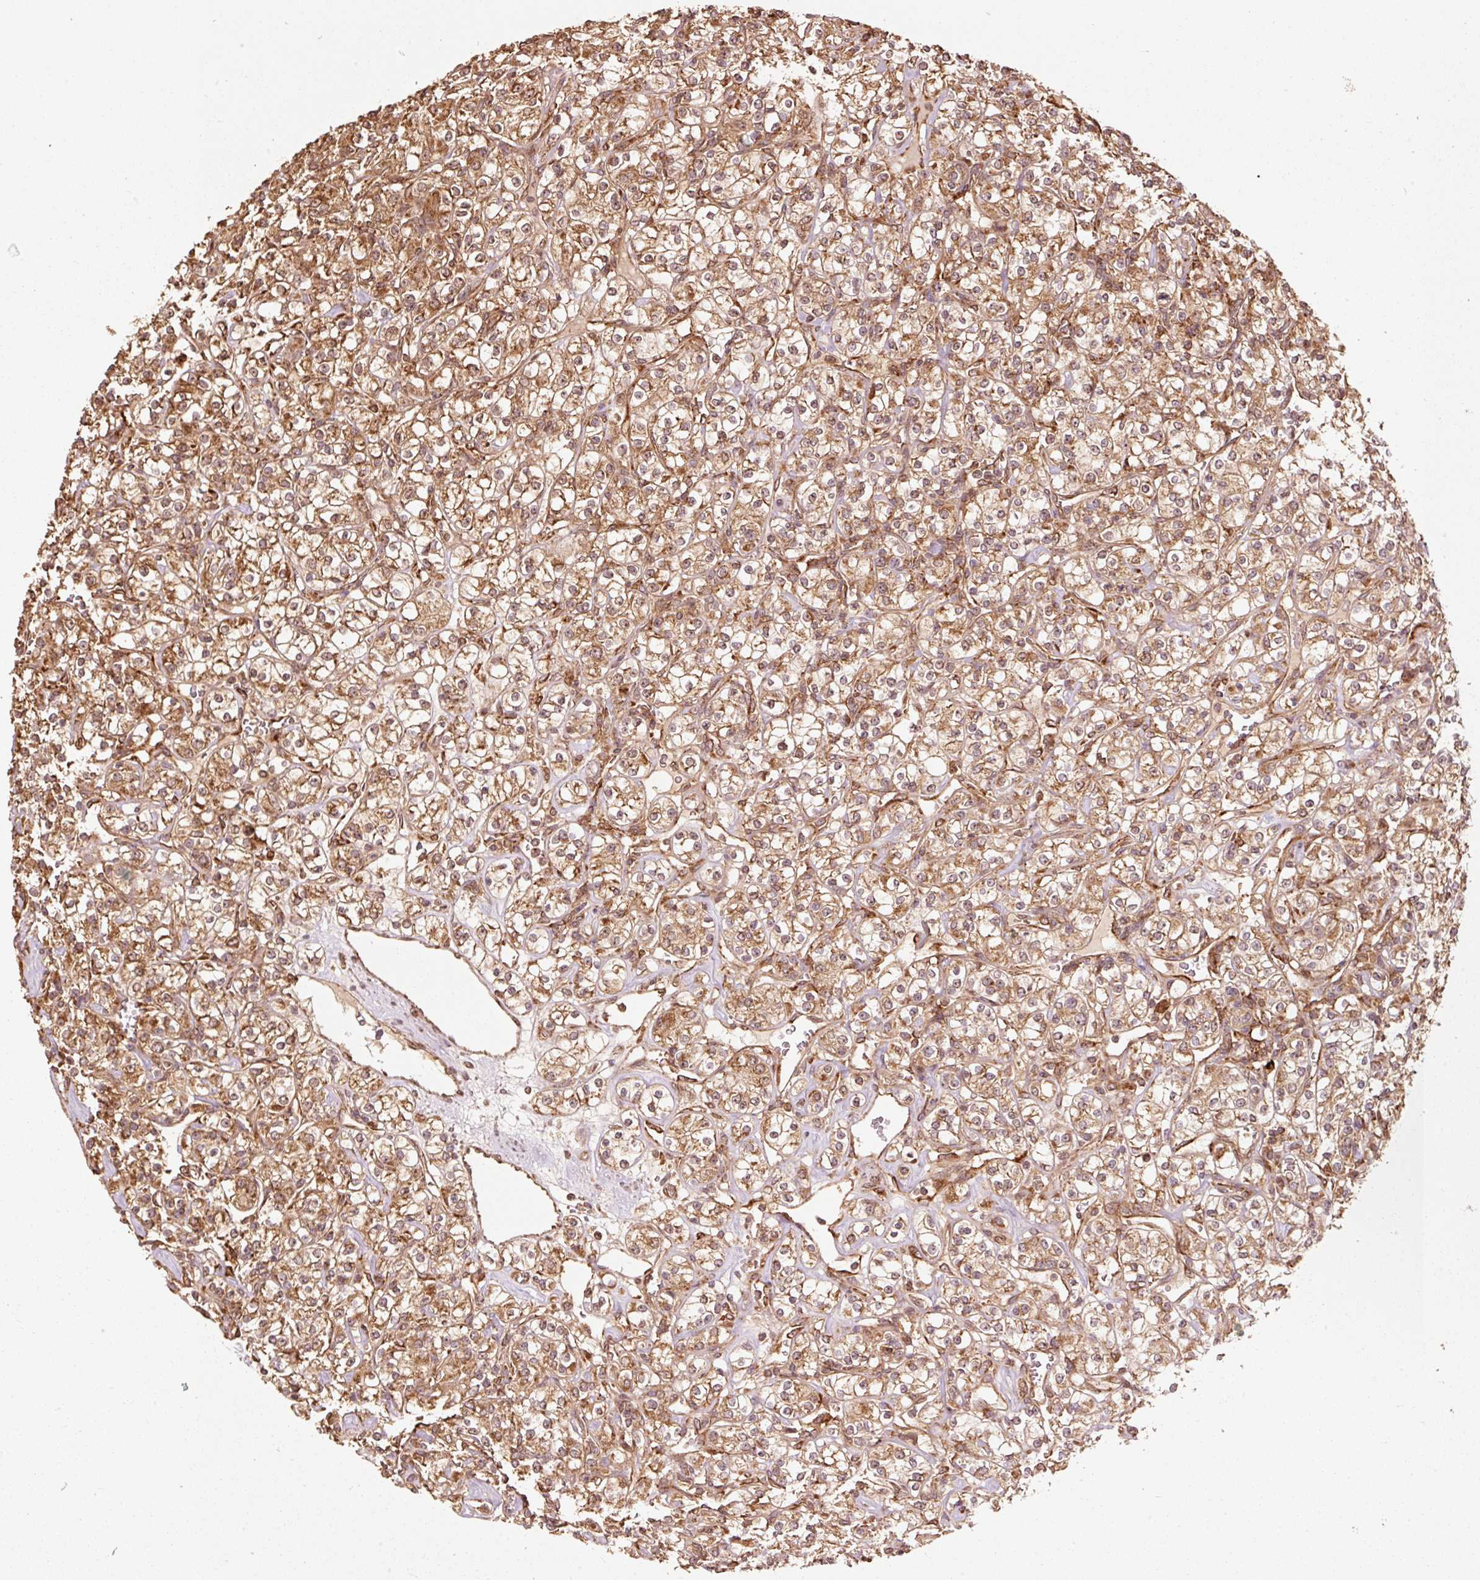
{"staining": {"intensity": "moderate", "quantity": ">75%", "location": "cytoplasmic/membranous"}, "tissue": "renal cancer", "cell_type": "Tumor cells", "image_type": "cancer", "snomed": [{"axis": "morphology", "description": "Adenocarcinoma, NOS"}, {"axis": "topography", "description": "Kidney"}], "caption": "Immunohistochemistry (IHC) image of human renal adenocarcinoma stained for a protein (brown), which demonstrates medium levels of moderate cytoplasmic/membranous positivity in approximately >75% of tumor cells.", "gene": "MRPL16", "patient": {"sex": "male", "age": 77}}